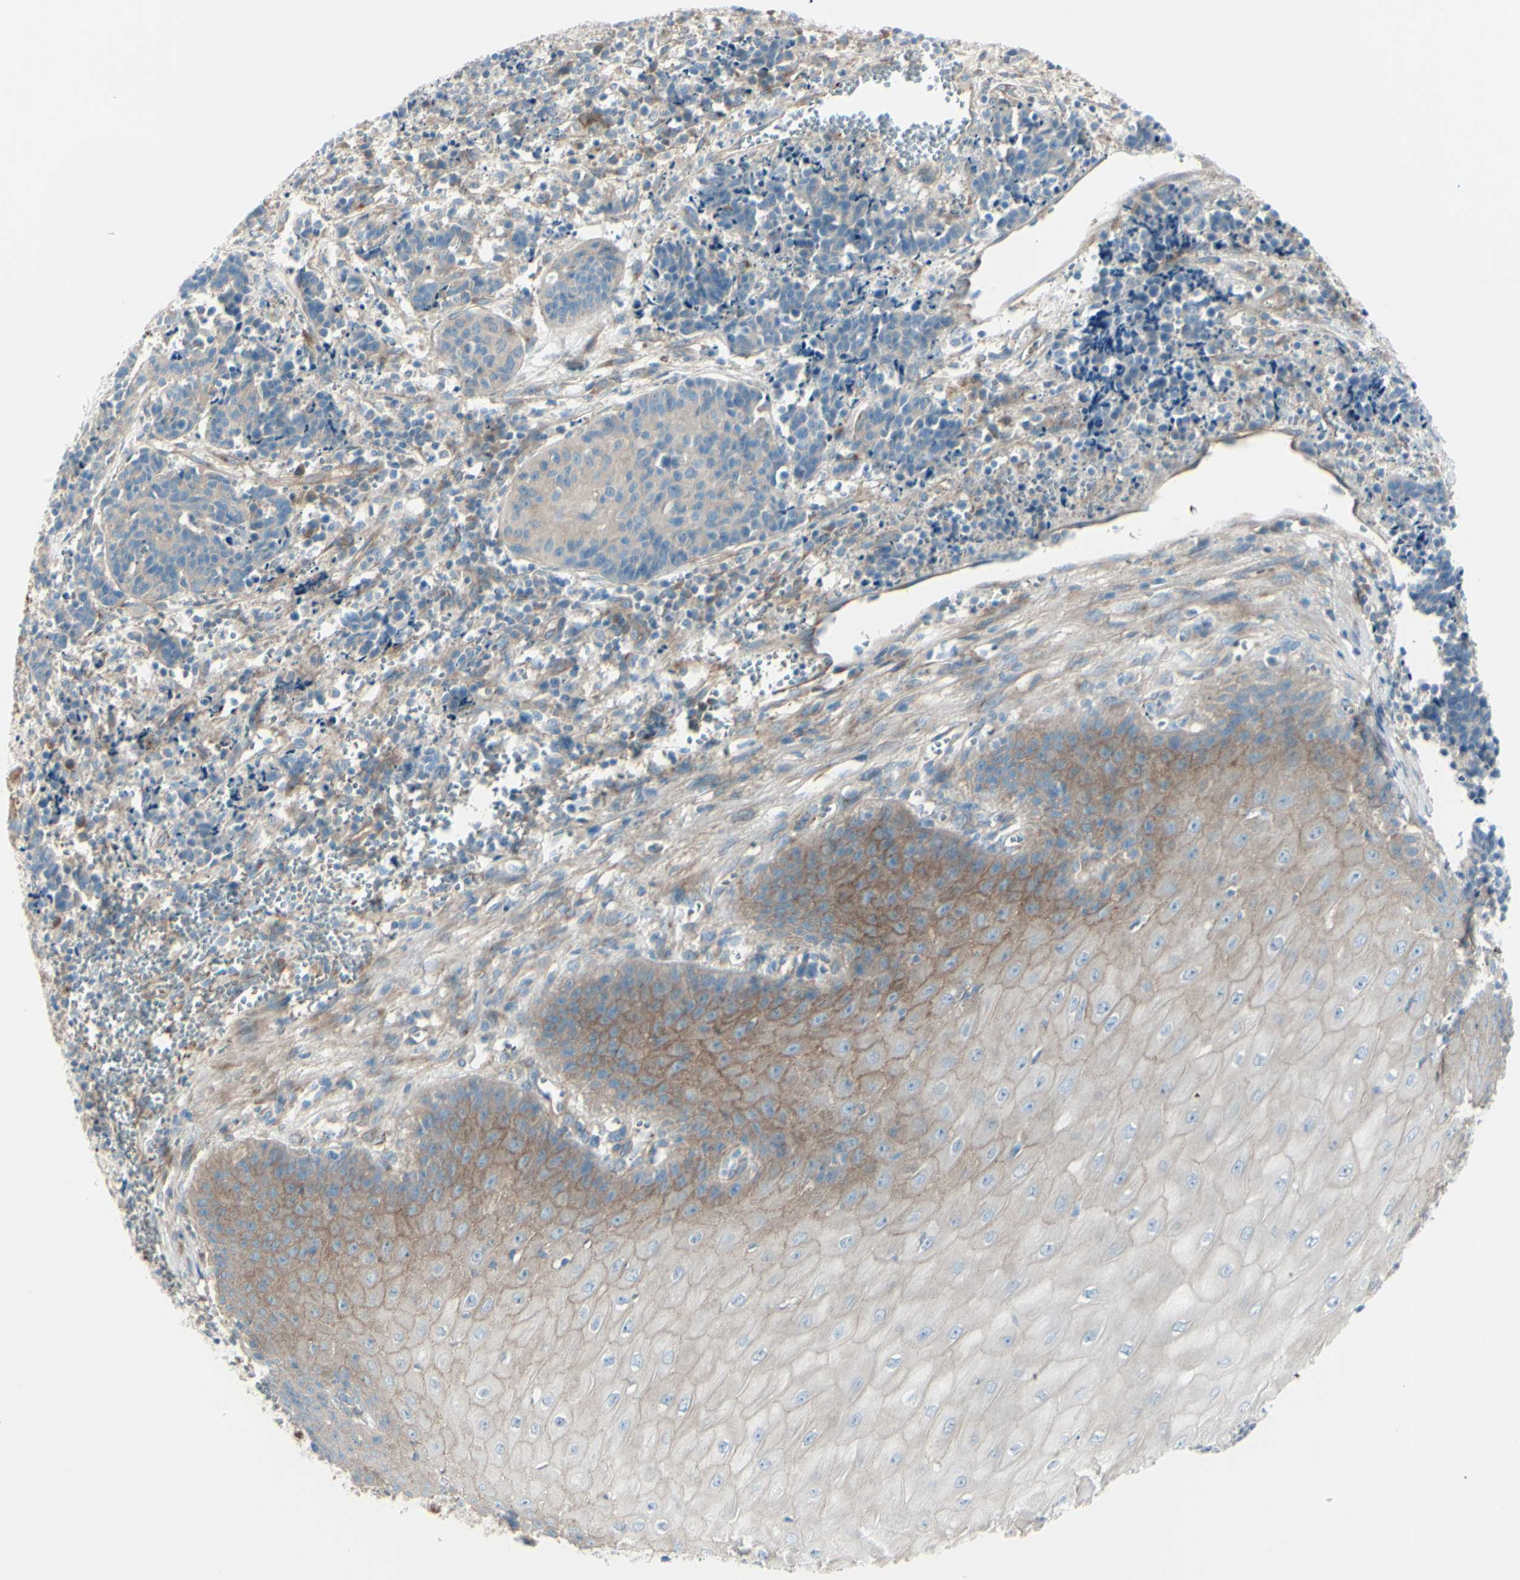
{"staining": {"intensity": "weak", "quantity": ">75%", "location": "cytoplasmic/membranous"}, "tissue": "cervical cancer", "cell_type": "Tumor cells", "image_type": "cancer", "snomed": [{"axis": "morphology", "description": "Squamous cell carcinoma, NOS"}, {"axis": "topography", "description": "Cervix"}], "caption": "Human cervical cancer stained with a brown dye shows weak cytoplasmic/membranous positive positivity in about >75% of tumor cells.", "gene": "PCDHGA2", "patient": {"sex": "female", "age": 35}}